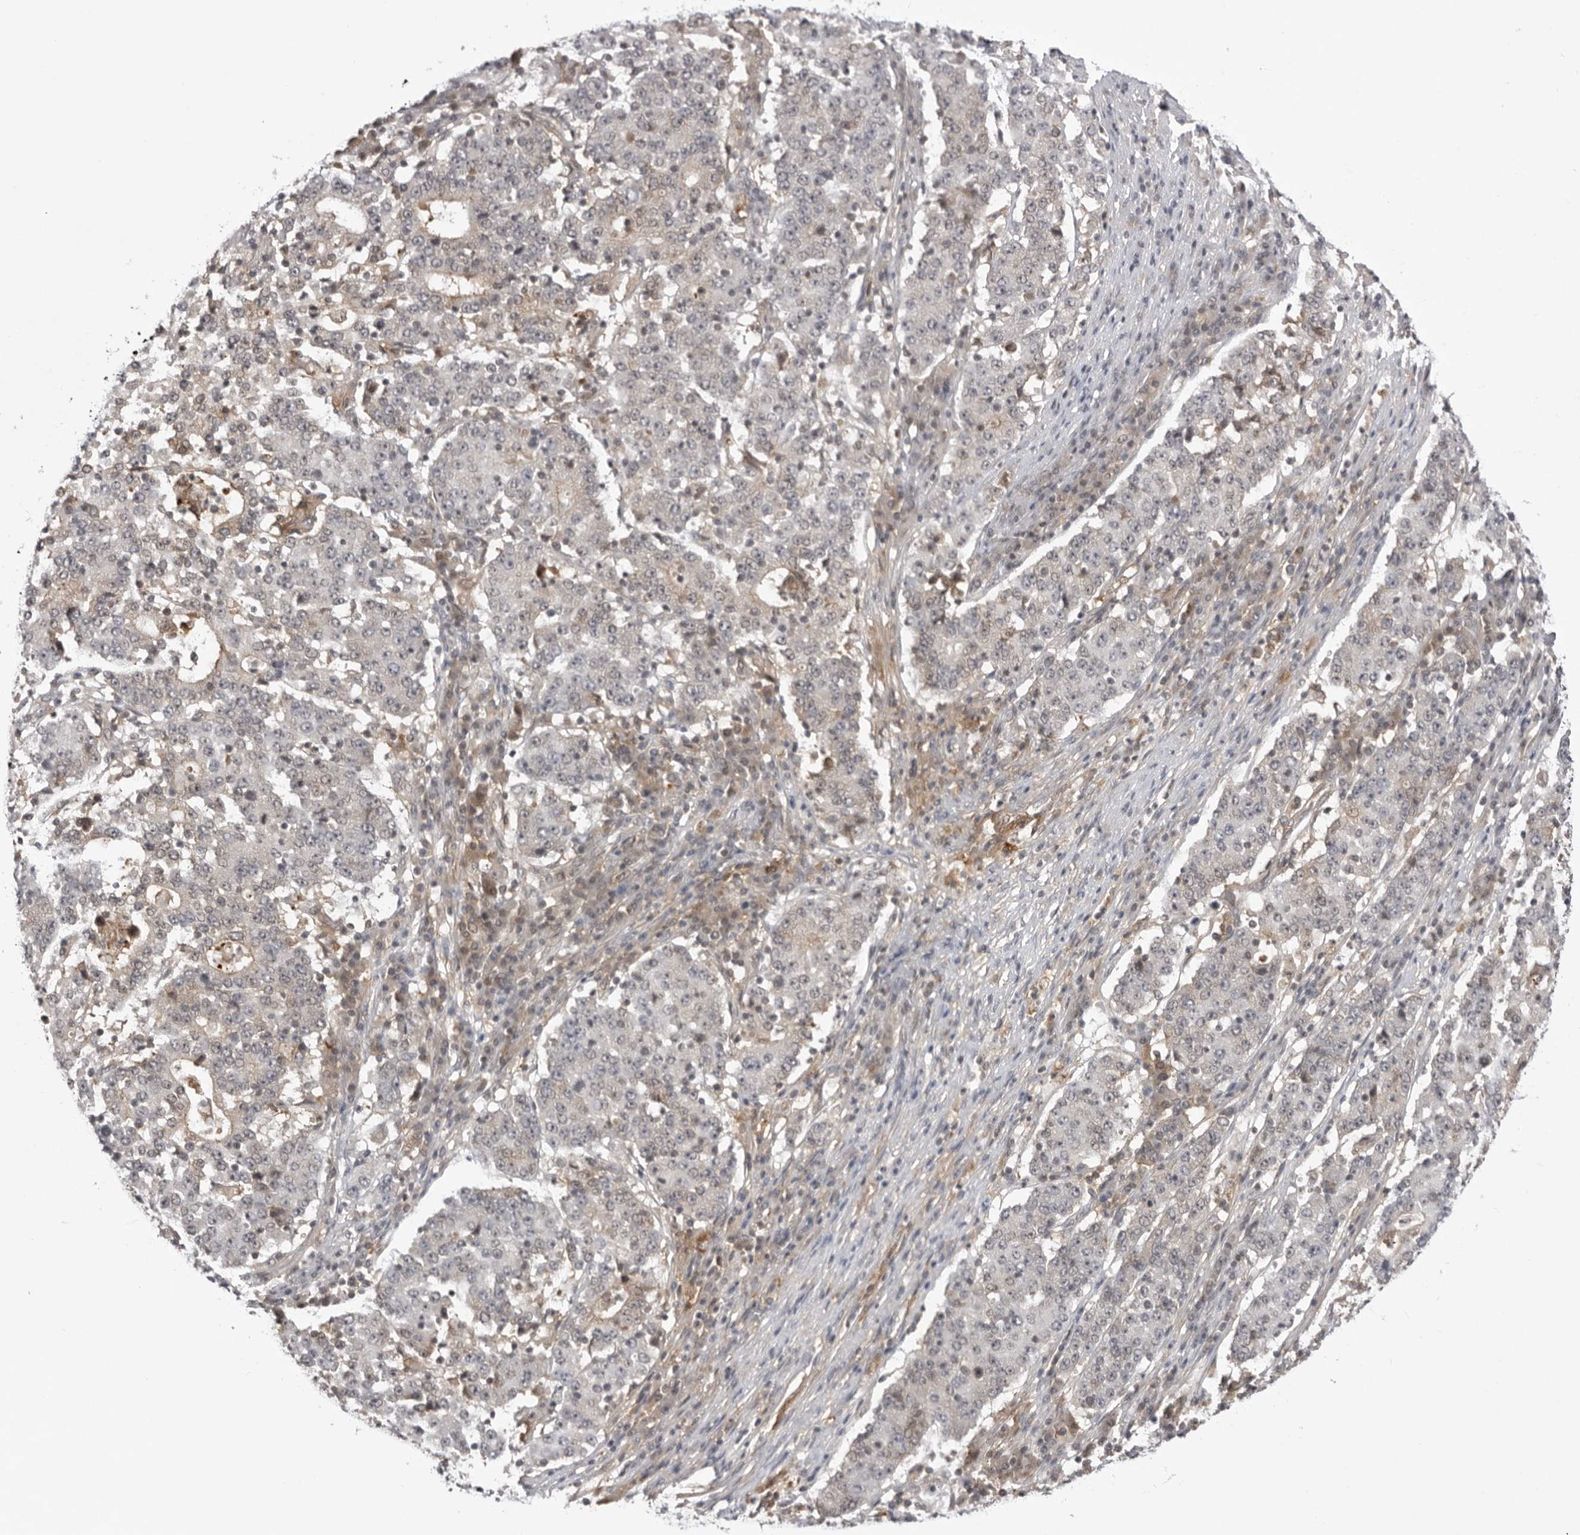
{"staining": {"intensity": "negative", "quantity": "none", "location": "none"}, "tissue": "stomach cancer", "cell_type": "Tumor cells", "image_type": "cancer", "snomed": [{"axis": "morphology", "description": "Adenocarcinoma, NOS"}, {"axis": "topography", "description": "Stomach"}], "caption": "The image displays no significant staining in tumor cells of adenocarcinoma (stomach).", "gene": "USP43", "patient": {"sex": "male", "age": 59}}